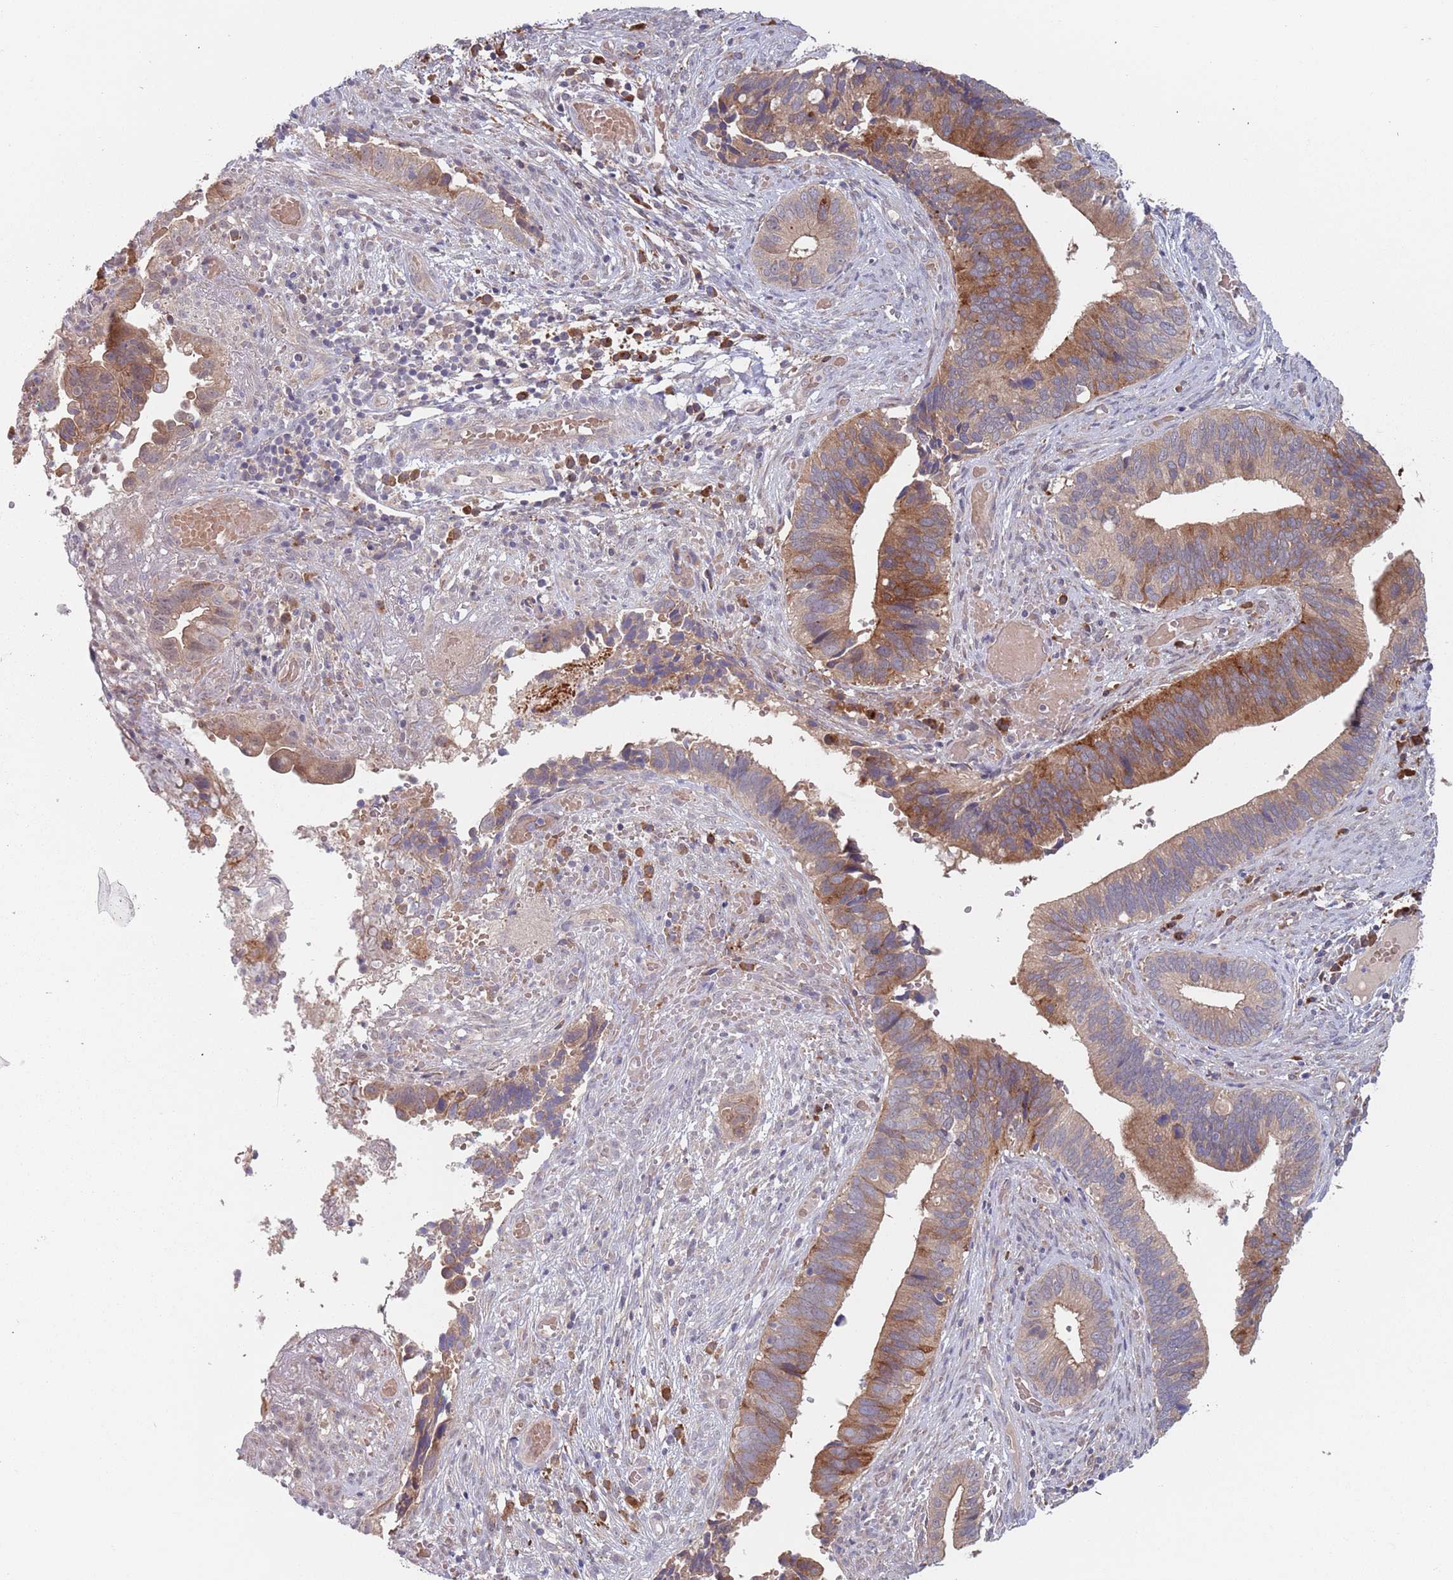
{"staining": {"intensity": "moderate", "quantity": "25%-75%", "location": "cytoplasmic/membranous"}, "tissue": "cervical cancer", "cell_type": "Tumor cells", "image_type": "cancer", "snomed": [{"axis": "morphology", "description": "Adenocarcinoma, NOS"}, {"axis": "topography", "description": "Cervix"}], "caption": "Immunohistochemical staining of human adenocarcinoma (cervical) exhibits medium levels of moderate cytoplasmic/membranous expression in about 25%-75% of tumor cells.", "gene": "ZNF140", "patient": {"sex": "female", "age": 42}}